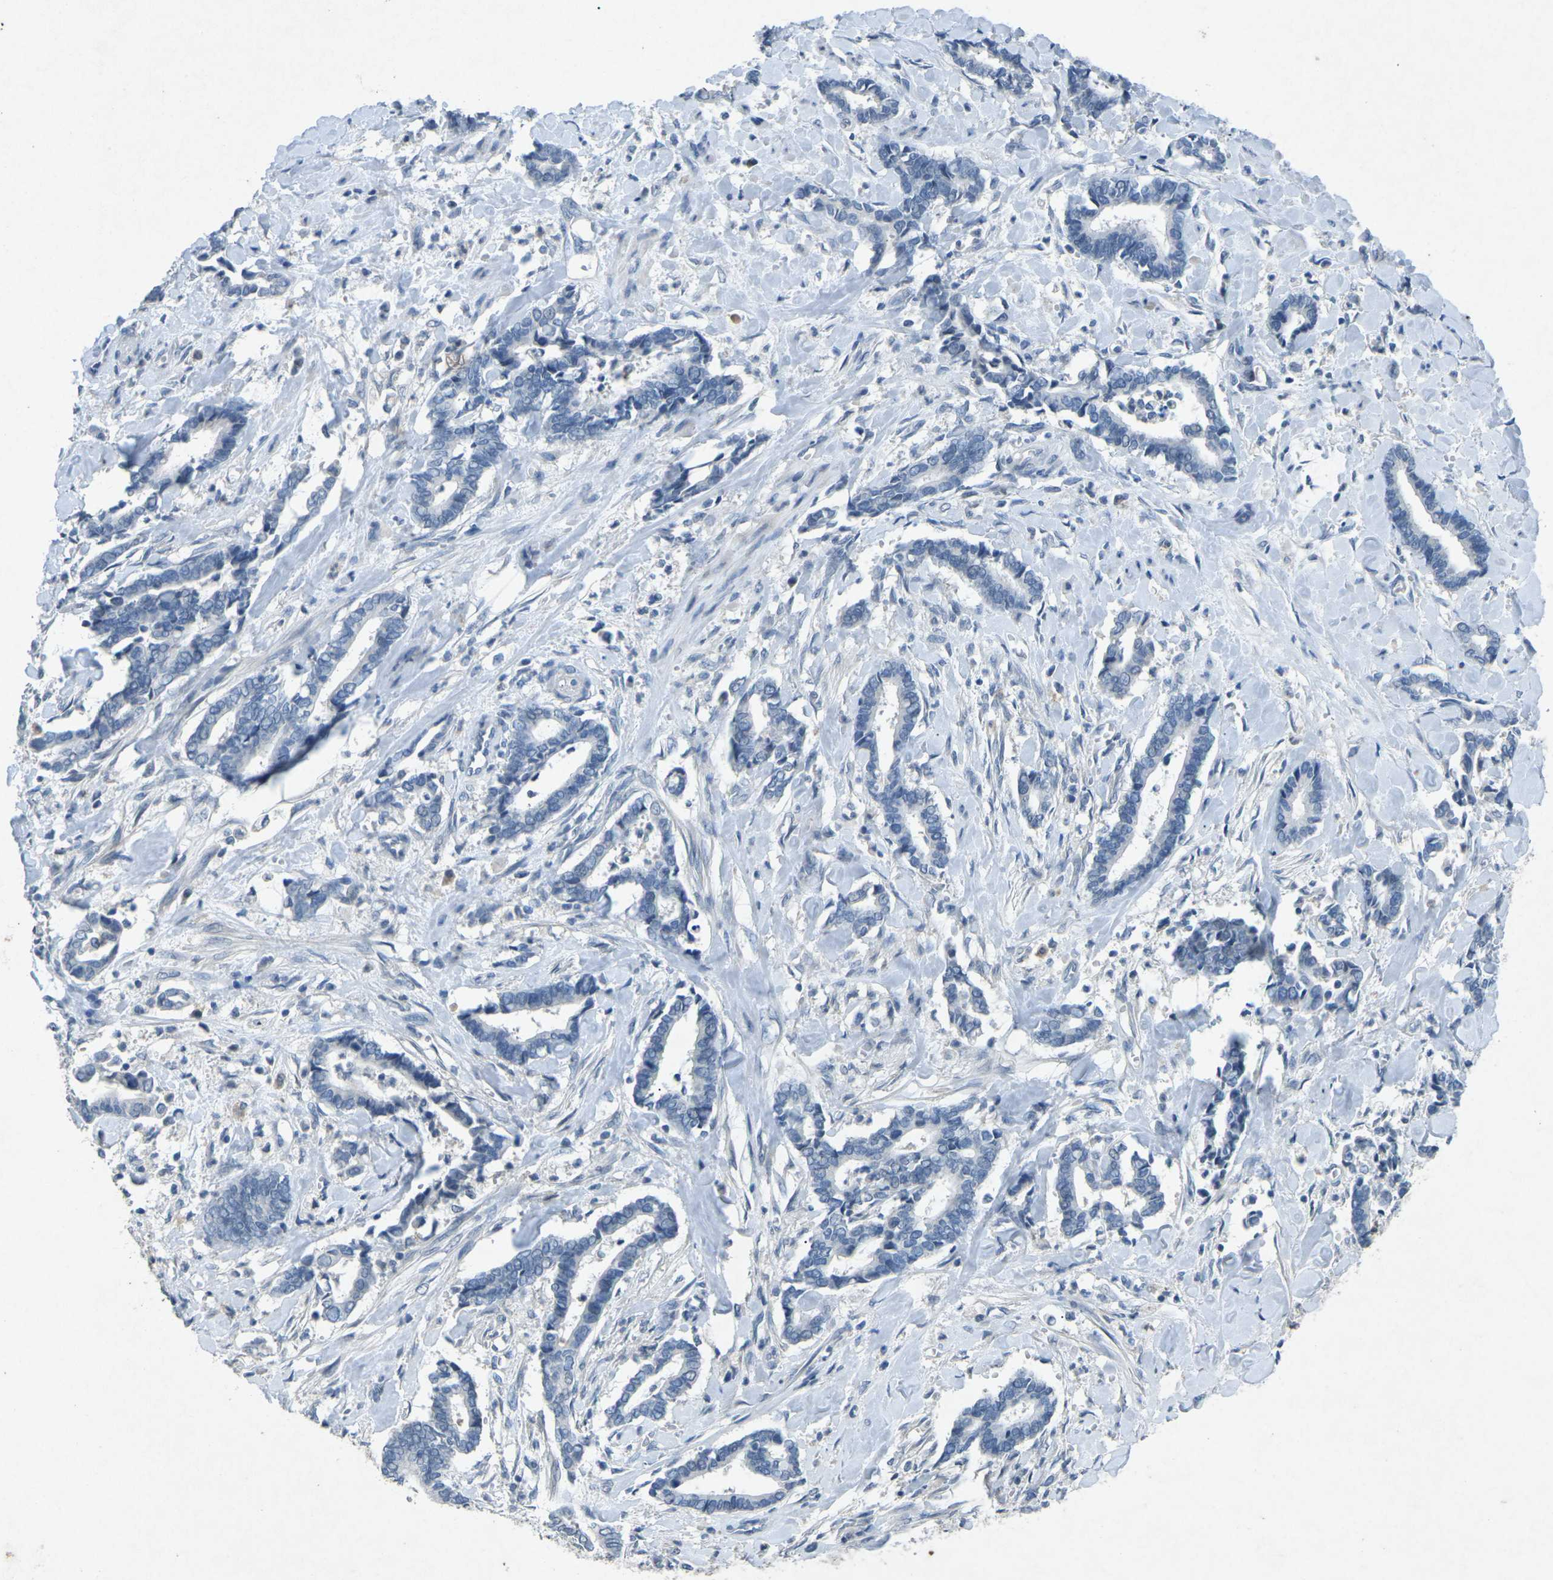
{"staining": {"intensity": "negative", "quantity": "none", "location": "none"}, "tissue": "cervical cancer", "cell_type": "Tumor cells", "image_type": "cancer", "snomed": [{"axis": "morphology", "description": "Adenocarcinoma, NOS"}, {"axis": "topography", "description": "Cervix"}], "caption": "Cervical cancer was stained to show a protein in brown. There is no significant expression in tumor cells.", "gene": "A1BG", "patient": {"sex": "female", "age": 44}}